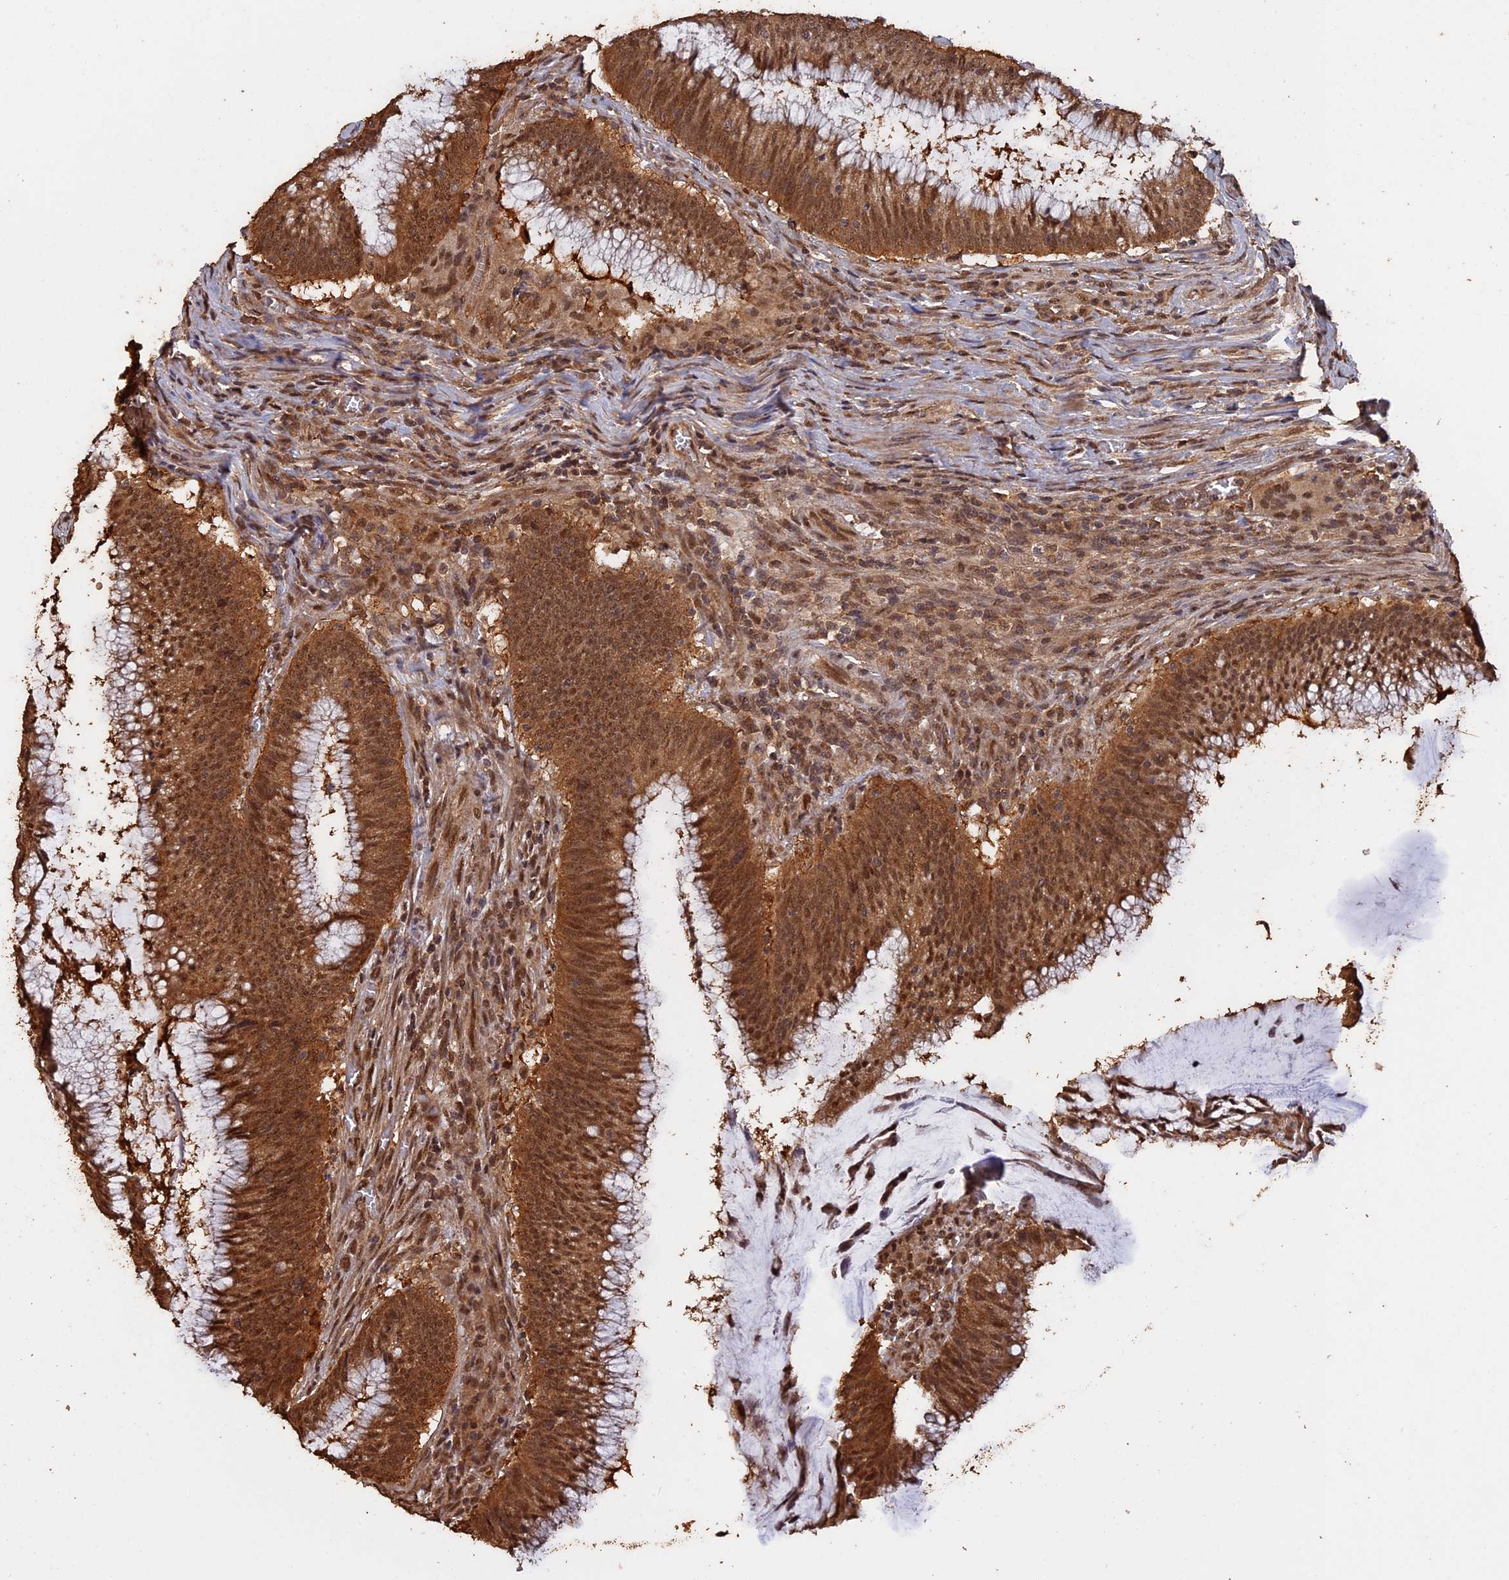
{"staining": {"intensity": "strong", "quantity": ">75%", "location": "cytoplasmic/membranous,nuclear"}, "tissue": "colorectal cancer", "cell_type": "Tumor cells", "image_type": "cancer", "snomed": [{"axis": "morphology", "description": "Adenocarcinoma, NOS"}, {"axis": "topography", "description": "Rectum"}], "caption": "Immunohistochemical staining of human colorectal cancer (adenocarcinoma) displays high levels of strong cytoplasmic/membranous and nuclear positivity in approximately >75% of tumor cells. Nuclei are stained in blue.", "gene": "PSMC6", "patient": {"sex": "female", "age": 77}}